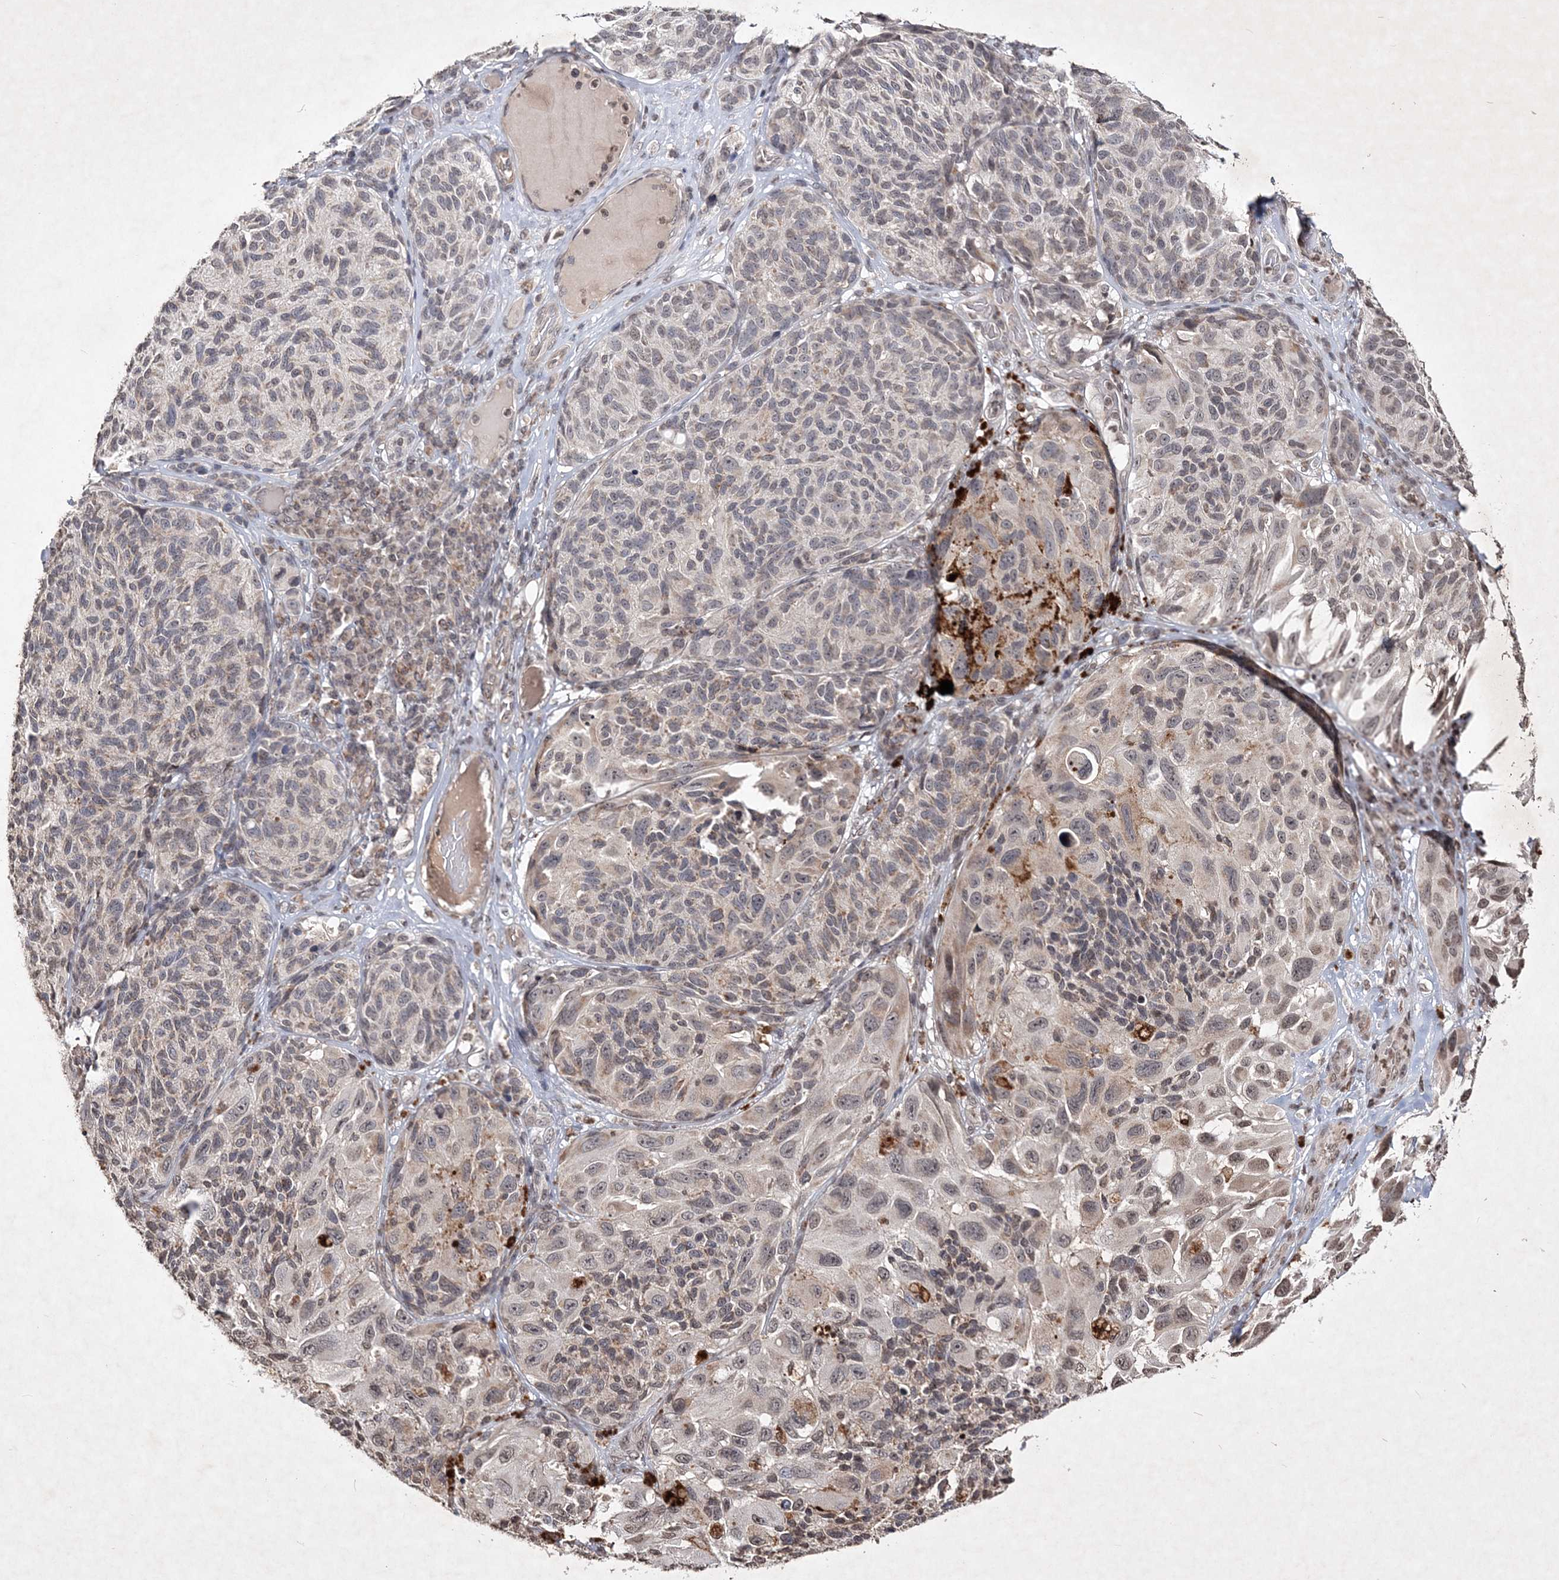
{"staining": {"intensity": "weak", "quantity": "25%-75%", "location": "cytoplasmic/membranous,nuclear"}, "tissue": "melanoma", "cell_type": "Tumor cells", "image_type": "cancer", "snomed": [{"axis": "morphology", "description": "Malignant melanoma, NOS"}, {"axis": "topography", "description": "Skin"}], "caption": "Immunohistochemical staining of human malignant melanoma exhibits weak cytoplasmic/membranous and nuclear protein staining in about 25%-75% of tumor cells. Nuclei are stained in blue.", "gene": "SOWAHB", "patient": {"sex": "female", "age": 73}}